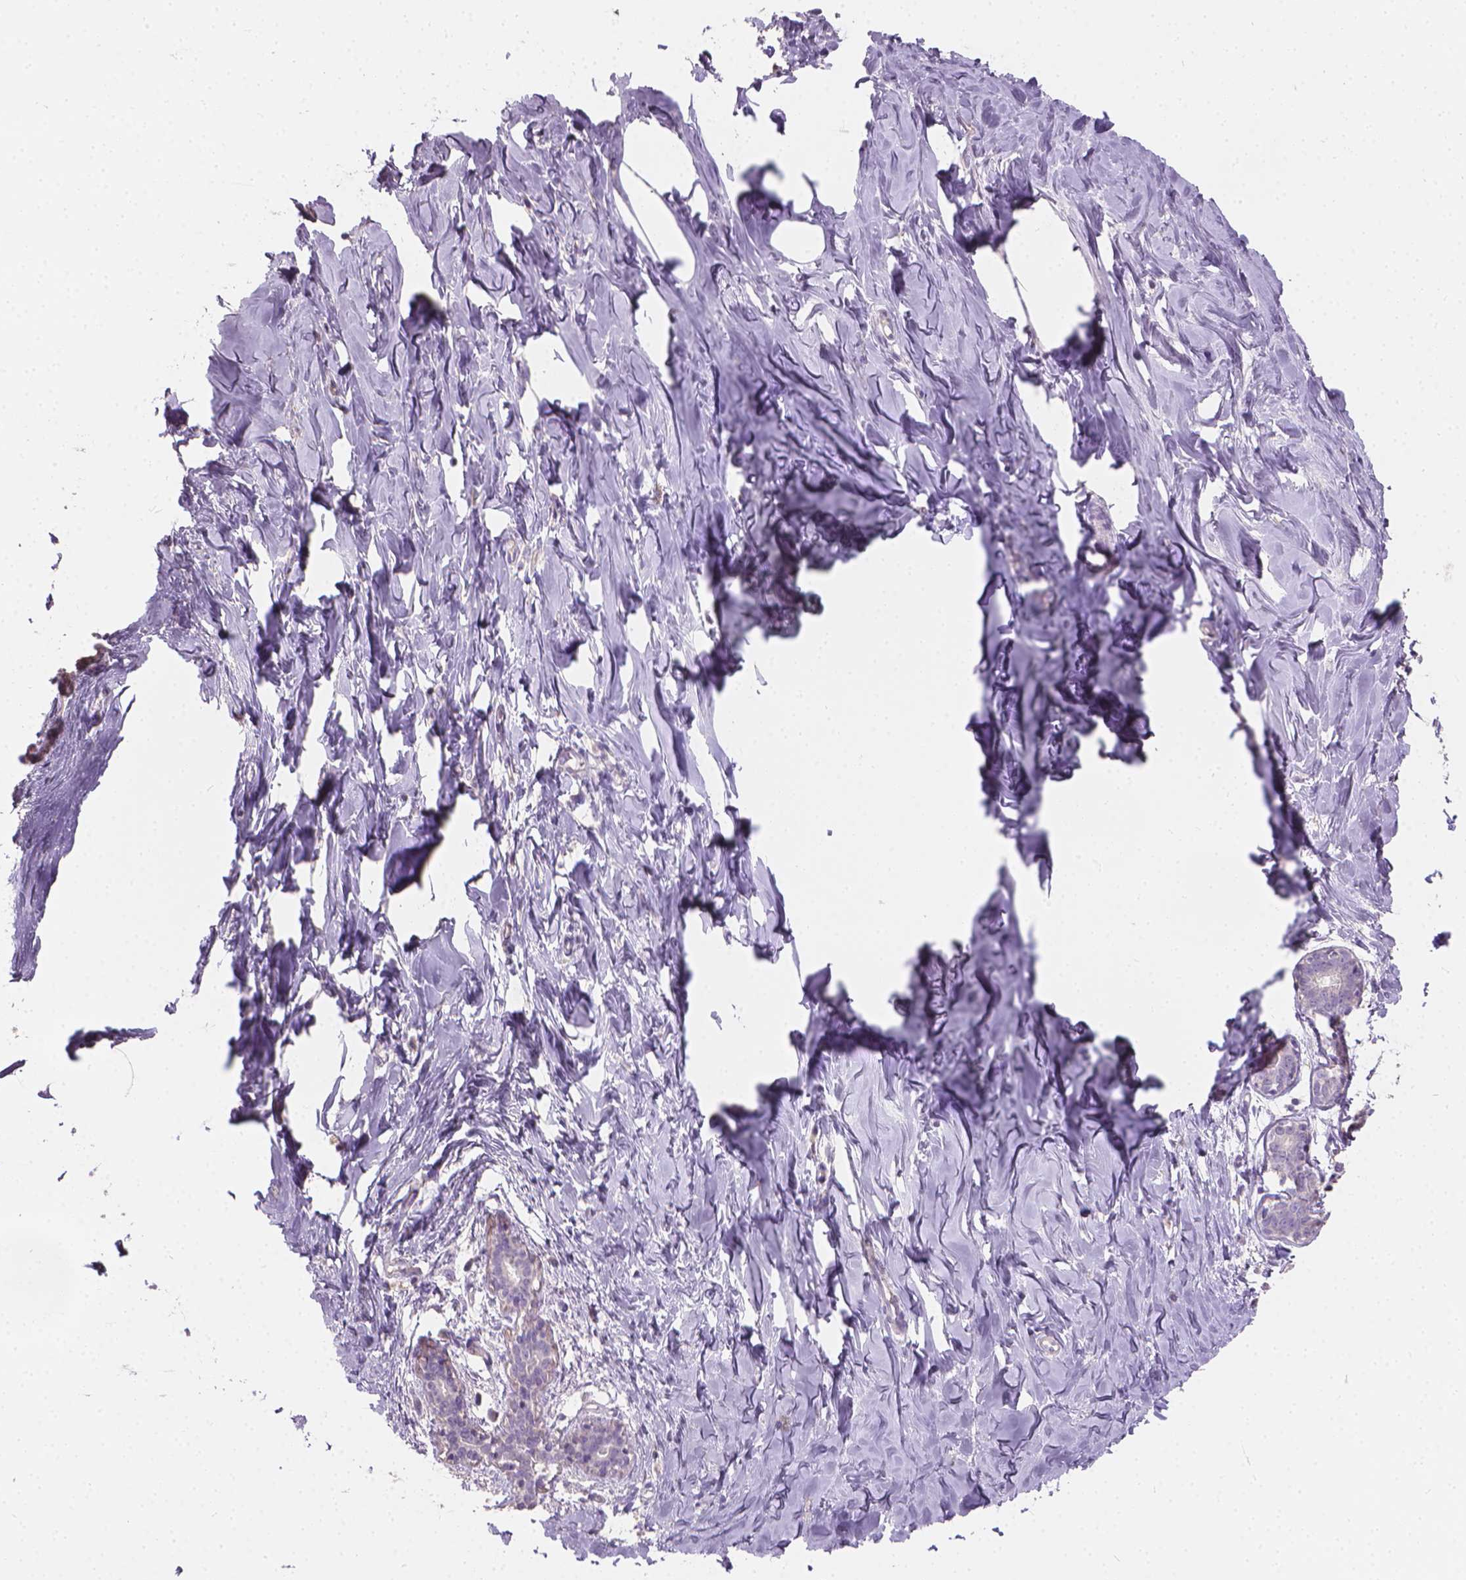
{"staining": {"intensity": "negative", "quantity": "none", "location": "none"}, "tissue": "breast", "cell_type": "Adipocytes", "image_type": "normal", "snomed": [{"axis": "morphology", "description": "Normal tissue, NOS"}, {"axis": "topography", "description": "Breast"}], "caption": "This is a micrograph of immunohistochemistry (IHC) staining of normal breast, which shows no staining in adipocytes. The staining is performed using DAB brown chromogen with nuclei counter-stained in using hematoxylin.", "gene": "CABCOCO1", "patient": {"sex": "female", "age": 27}}